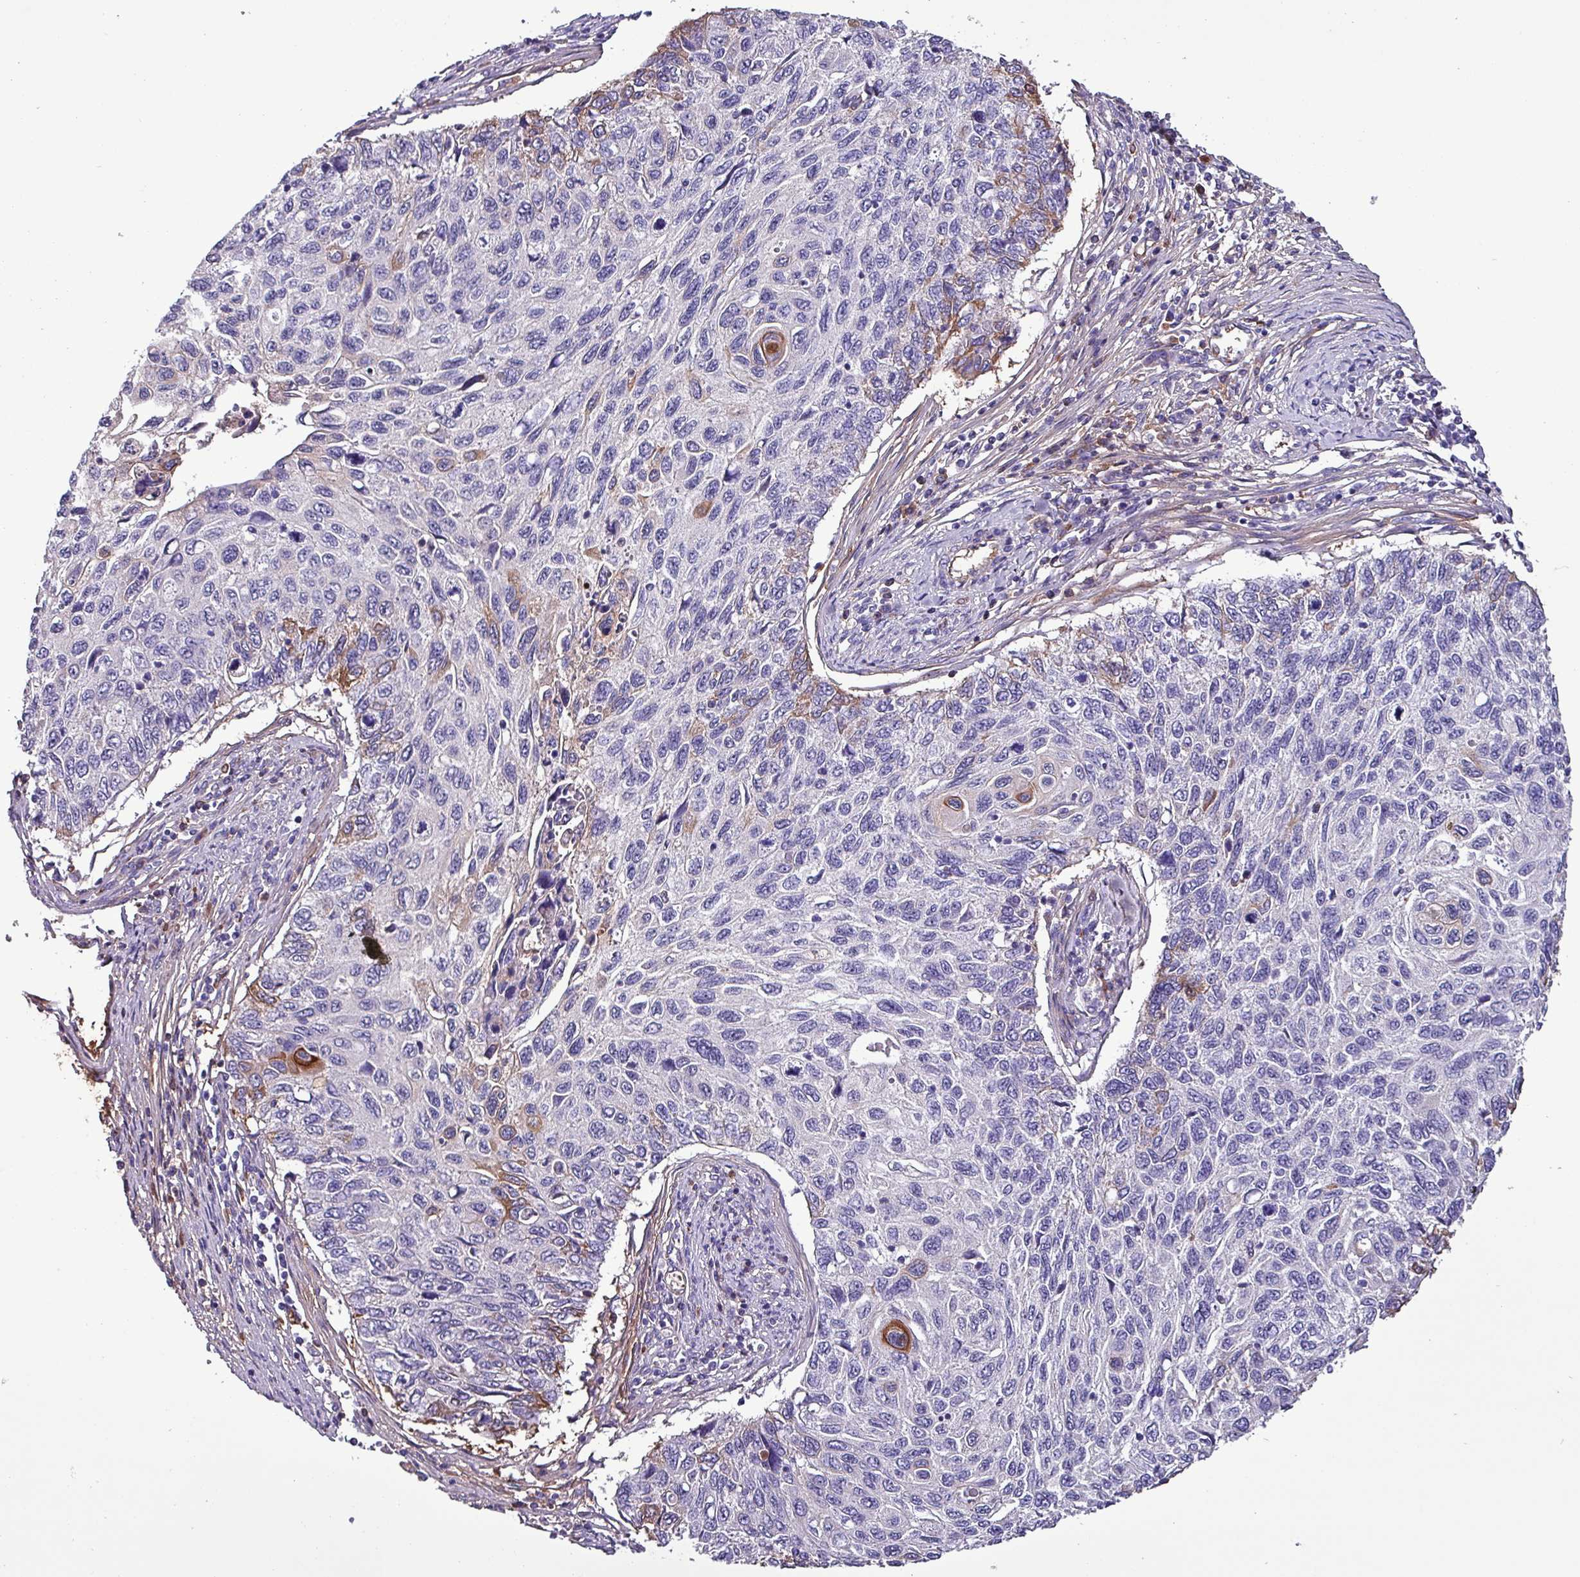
{"staining": {"intensity": "moderate", "quantity": "<25%", "location": "cytoplasmic/membranous"}, "tissue": "cervical cancer", "cell_type": "Tumor cells", "image_type": "cancer", "snomed": [{"axis": "morphology", "description": "Squamous cell carcinoma, NOS"}, {"axis": "topography", "description": "Cervix"}], "caption": "Moderate cytoplasmic/membranous staining for a protein is identified in approximately <25% of tumor cells of cervical squamous cell carcinoma using immunohistochemistry.", "gene": "HP", "patient": {"sex": "female", "age": 70}}